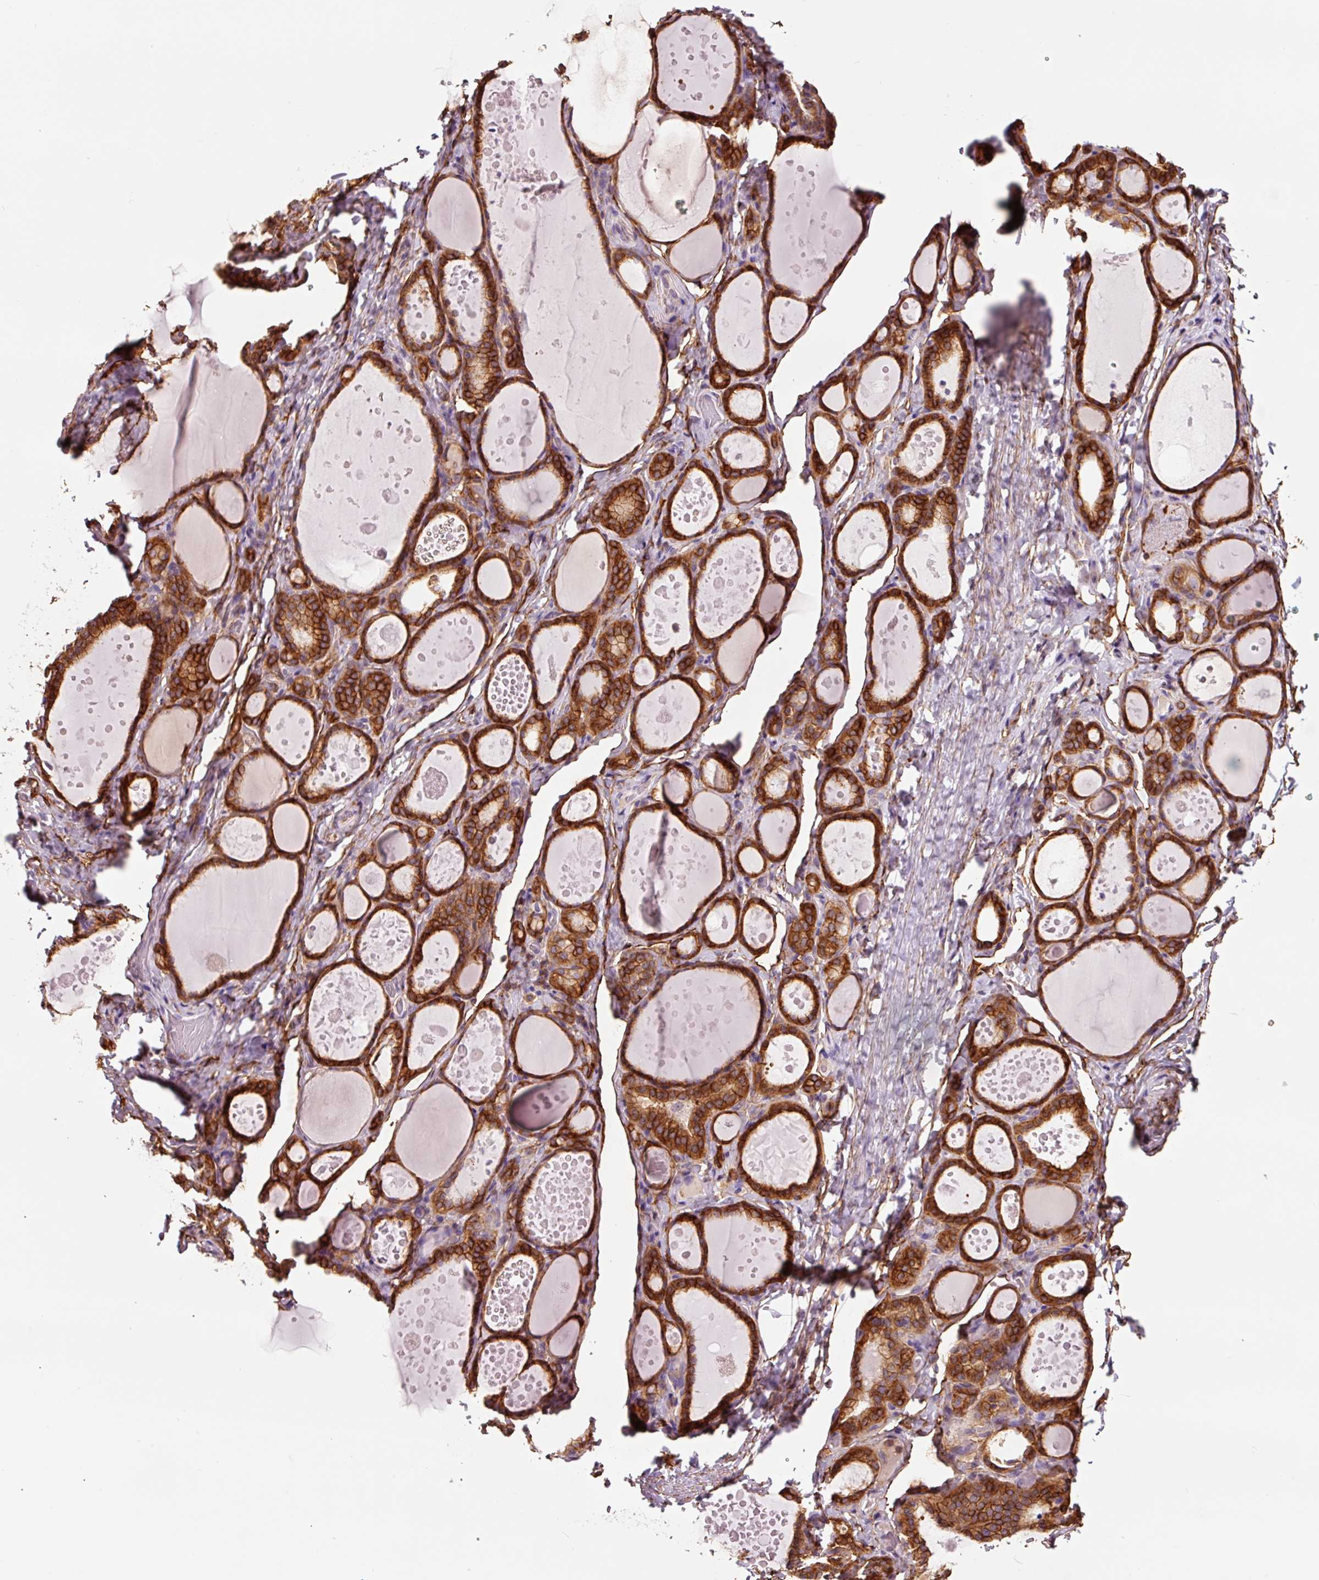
{"staining": {"intensity": "strong", "quantity": ">75%", "location": "cytoplasmic/membranous"}, "tissue": "thyroid gland", "cell_type": "Glandular cells", "image_type": "normal", "snomed": [{"axis": "morphology", "description": "Normal tissue, NOS"}, {"axis": "topography", "description": "Thyroid gland"}], "caption": "IHC image of unremarkable thyroid gland: human thyroid gland stained using IHC reveals high levels of strong protein expression localized specifically in the cytoplasmic/membranous of glandular cells, appearing as a cytoplasmic/membranous brown color.", "gene": "ADD3", "patient": {"sex": "female", "age": 46}}